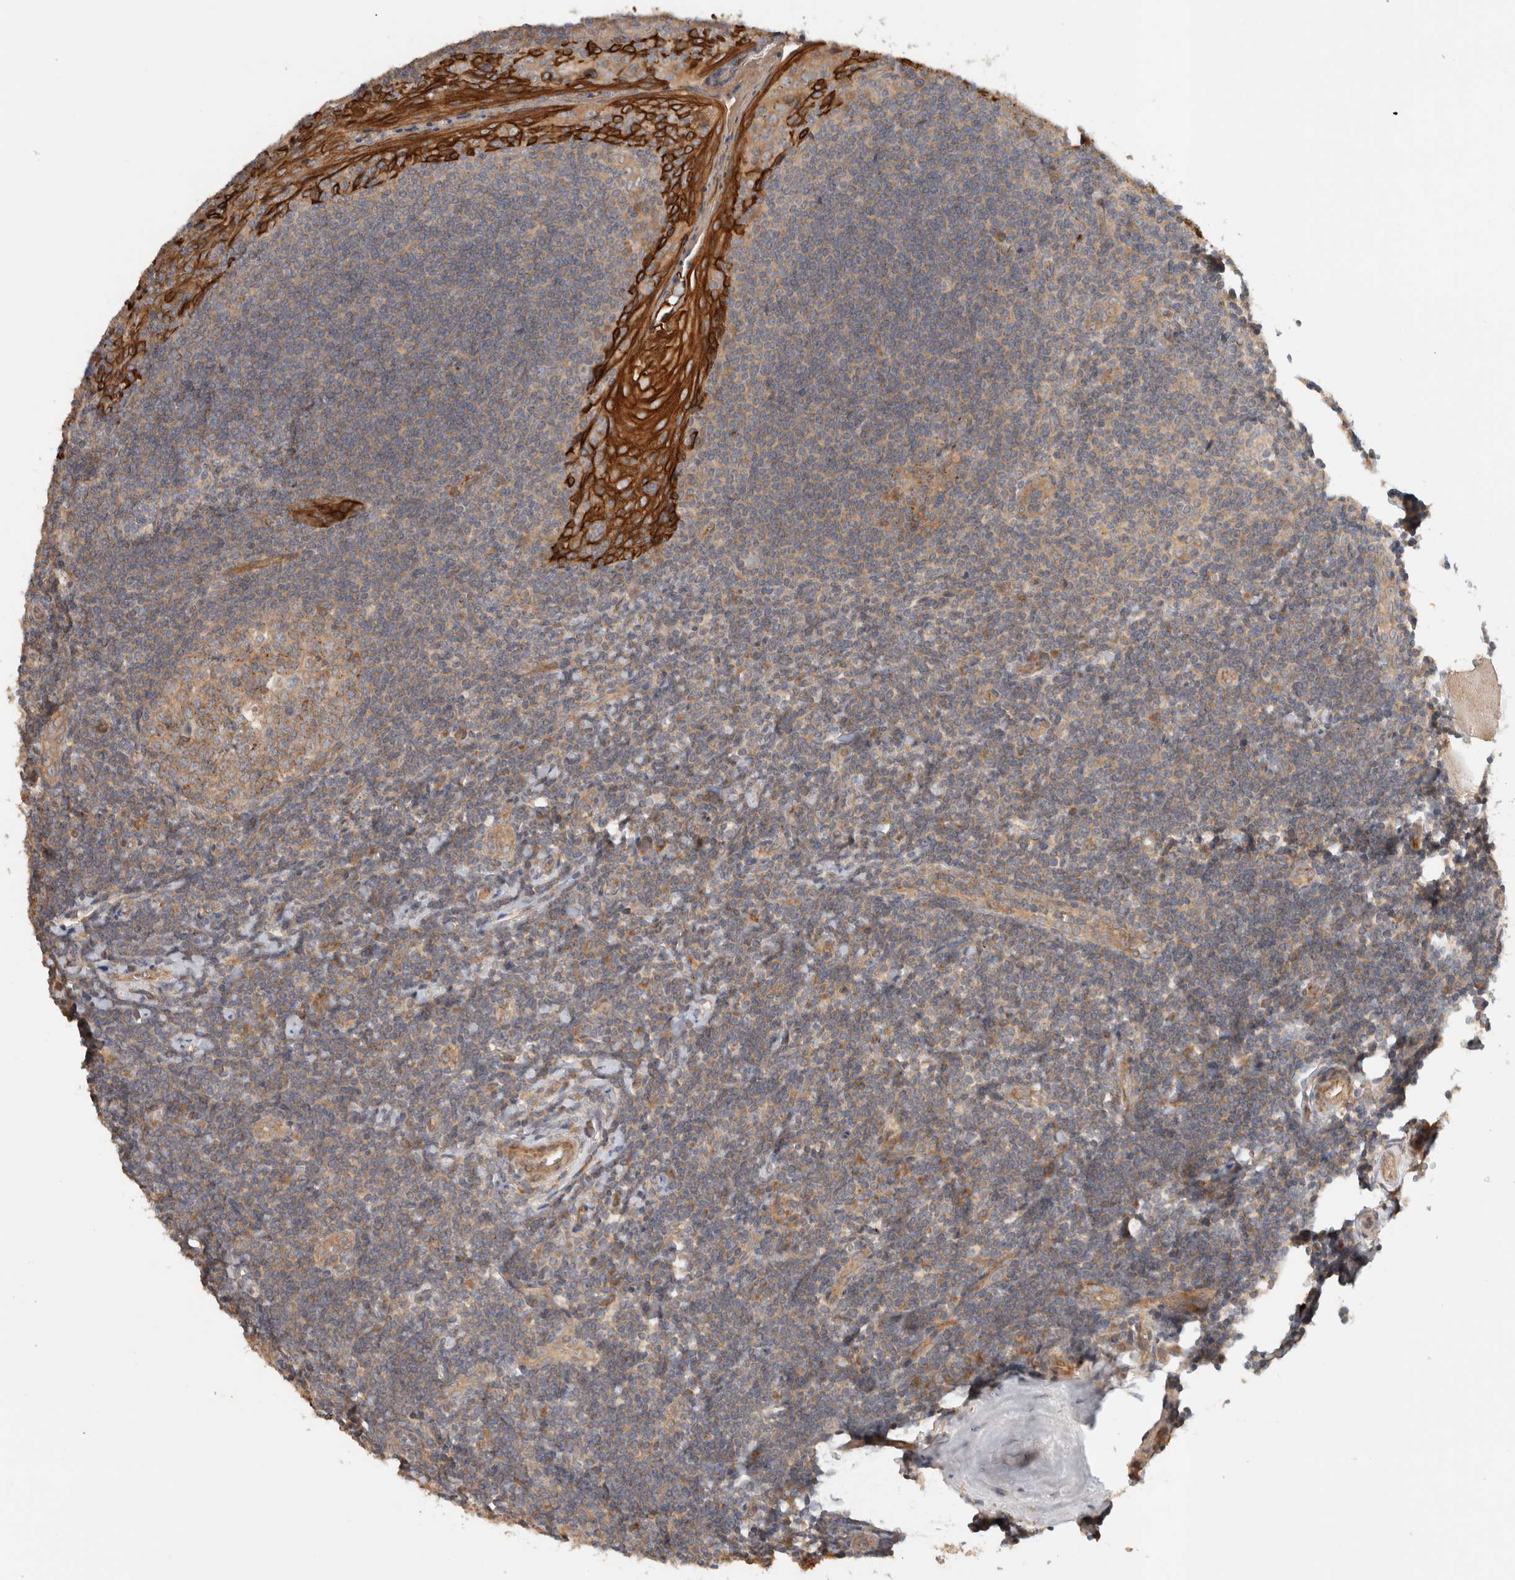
{"staining": {"intensity": "weak", "quantity": ">75%", "location": "cytoplasmic/membranous"}, "tissue": "tonsil", "cell_type": "Germinal center cells", "image_type": "normal", "snomed": [{"axis": "morphology", "description": "Normal tissue, NOS"}, {"axis": "topography", "description": "Tonsil"}], "caption": "Weak cytoplasmic/membranous positivity is appreciated in approximately >75% of germinal center cells in normal tonsil.", "gene": "ARMC9", "patient": {"sex": "male", "age": 27}}